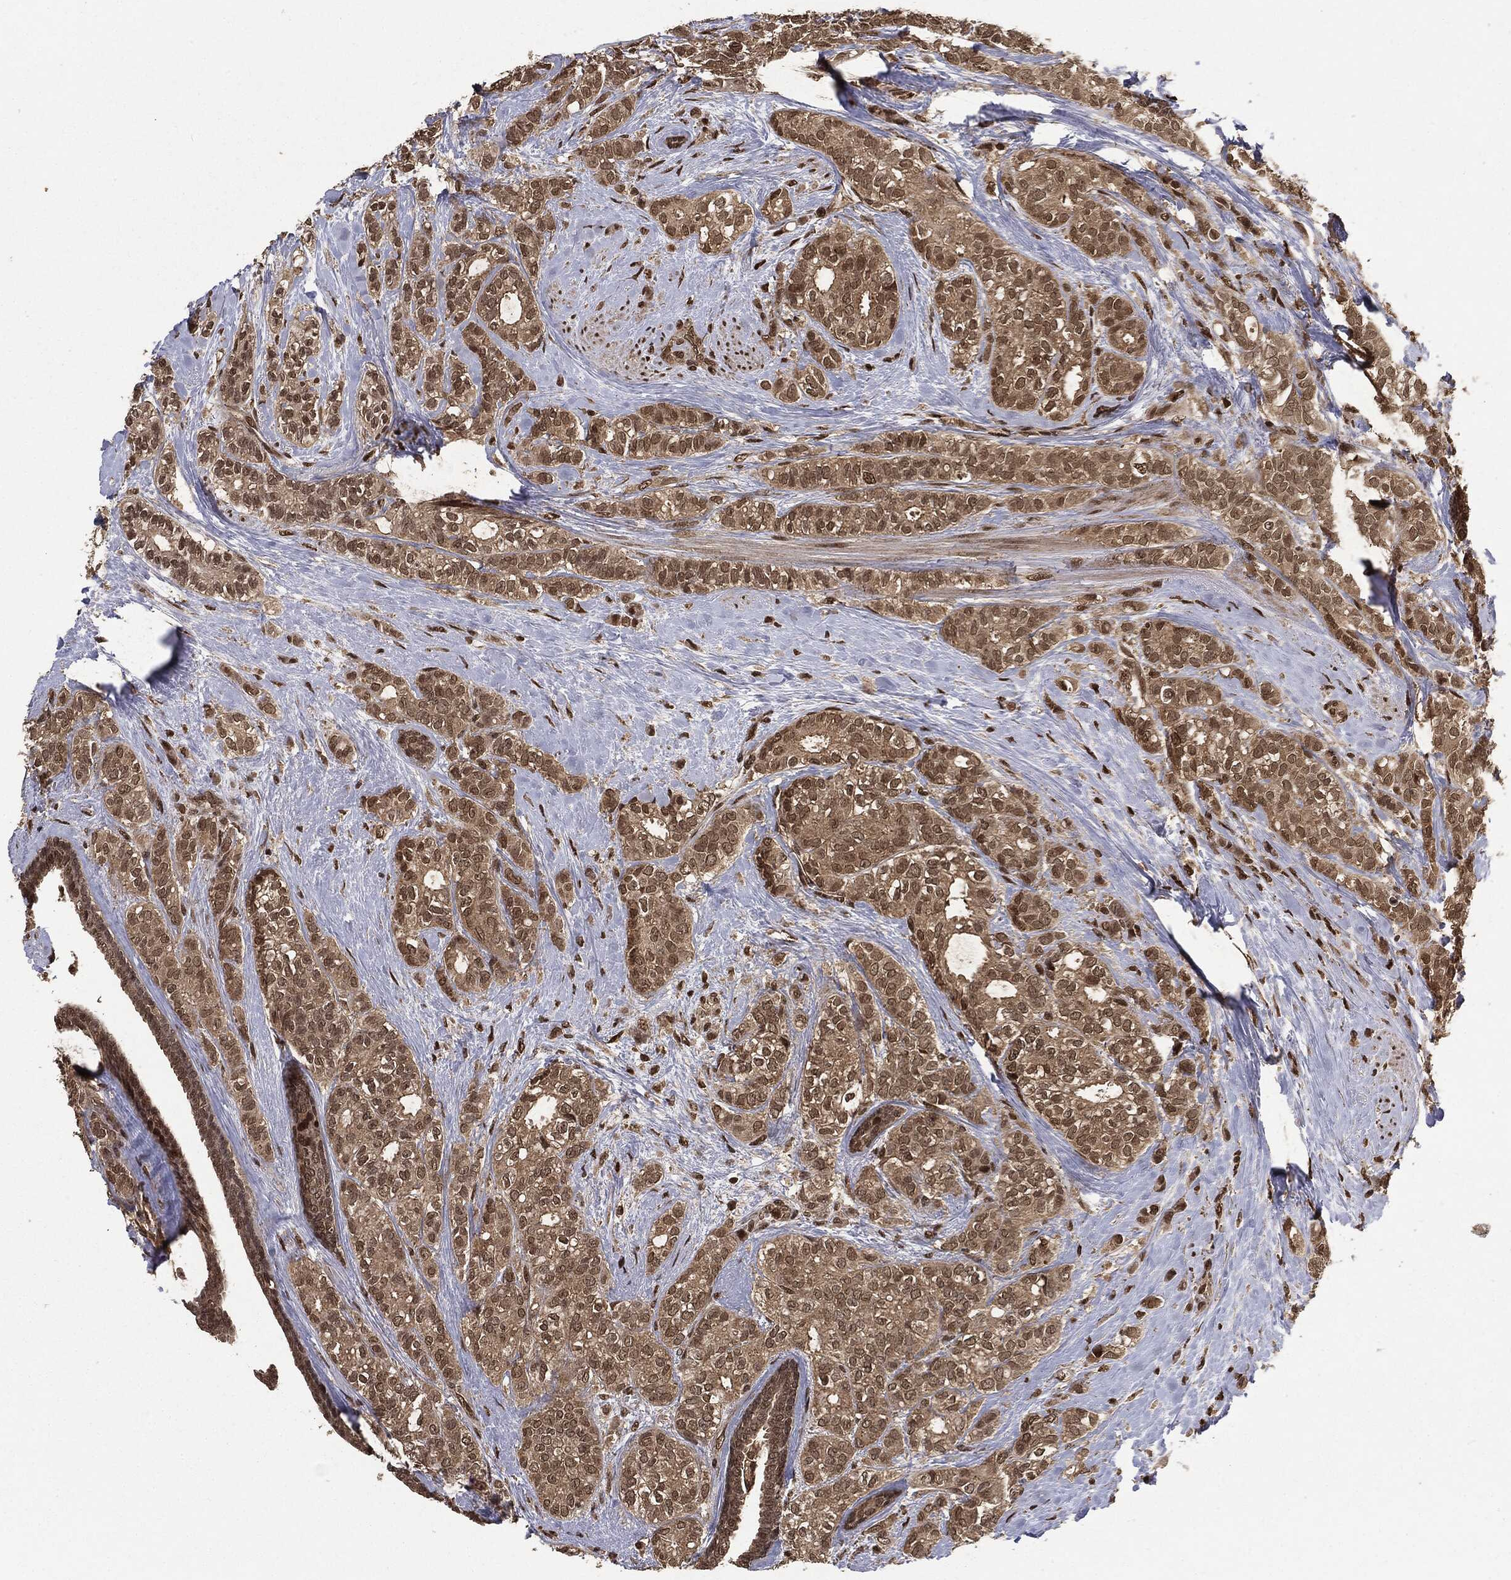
{"staining": {"intensity": "weak", "quantity": ">75%", "location": "cytoplasmic/membranous,nuclear"}, "tissue": "breast cancer", "cell_type": "Tumor cells", "image_type": "cancer", "snomed": [{"axis": "morphology", "description": "Duct carcinoma"}, {"axis": "topography", "description": "Breast"}], "caption": "Immunohistochemistry staining of breast cancer (infiltrating ductal carcinoma), which reveals low levels of weak cytoplasmic/membranous and nuclear positivity in approximately >75% of tumor cells indicating weak cytoplasmic/membranous and nuclear protein positivity. The staining was performed using DAB (brown) for protein detection and nuclei were counterstained in hematoxylin (blue).", "gene": "CTDP1", "patient": {"sex": "female", "age": 71}}